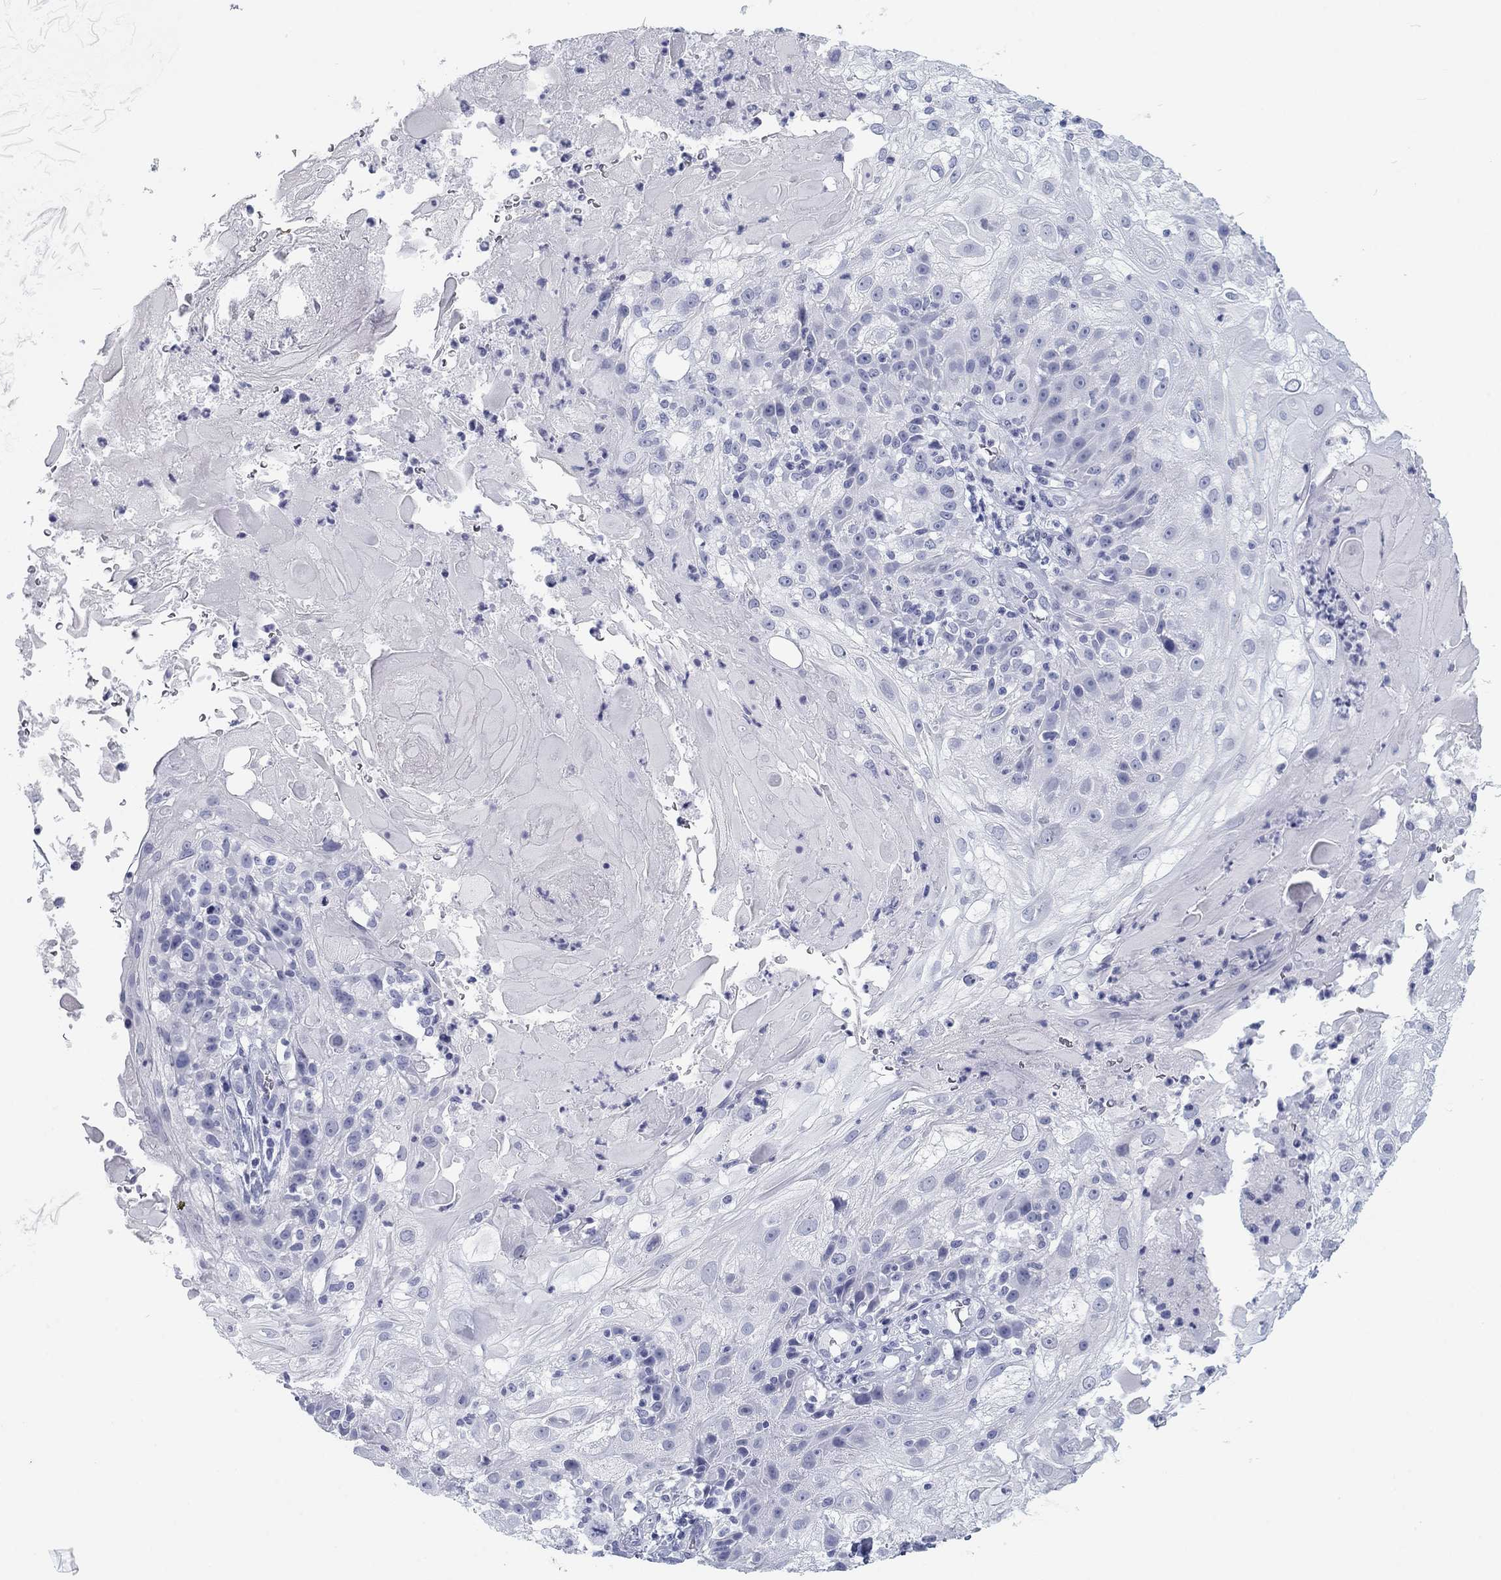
{"staining": {"intensity": "negative", "quantity": "none", "location": "none"}, "tissue": "skin cancer", "cell_type": "Tumor cells", "image_type": "cancer", "snomed": [{"axis": "morphology", "description": "Normal tissue, NOS"}, {"axis": "morphology", "description": "Squamous cell carcinoma, NOS"}, {"axis": "topography", "description": "Skin"}], "caption": "DAB immunohistochemical staining of human skin cancer demonstrates no significant staining in tumor cells.", "gene": "CALB1", "patient": {"sex": "female", "age": 83}}